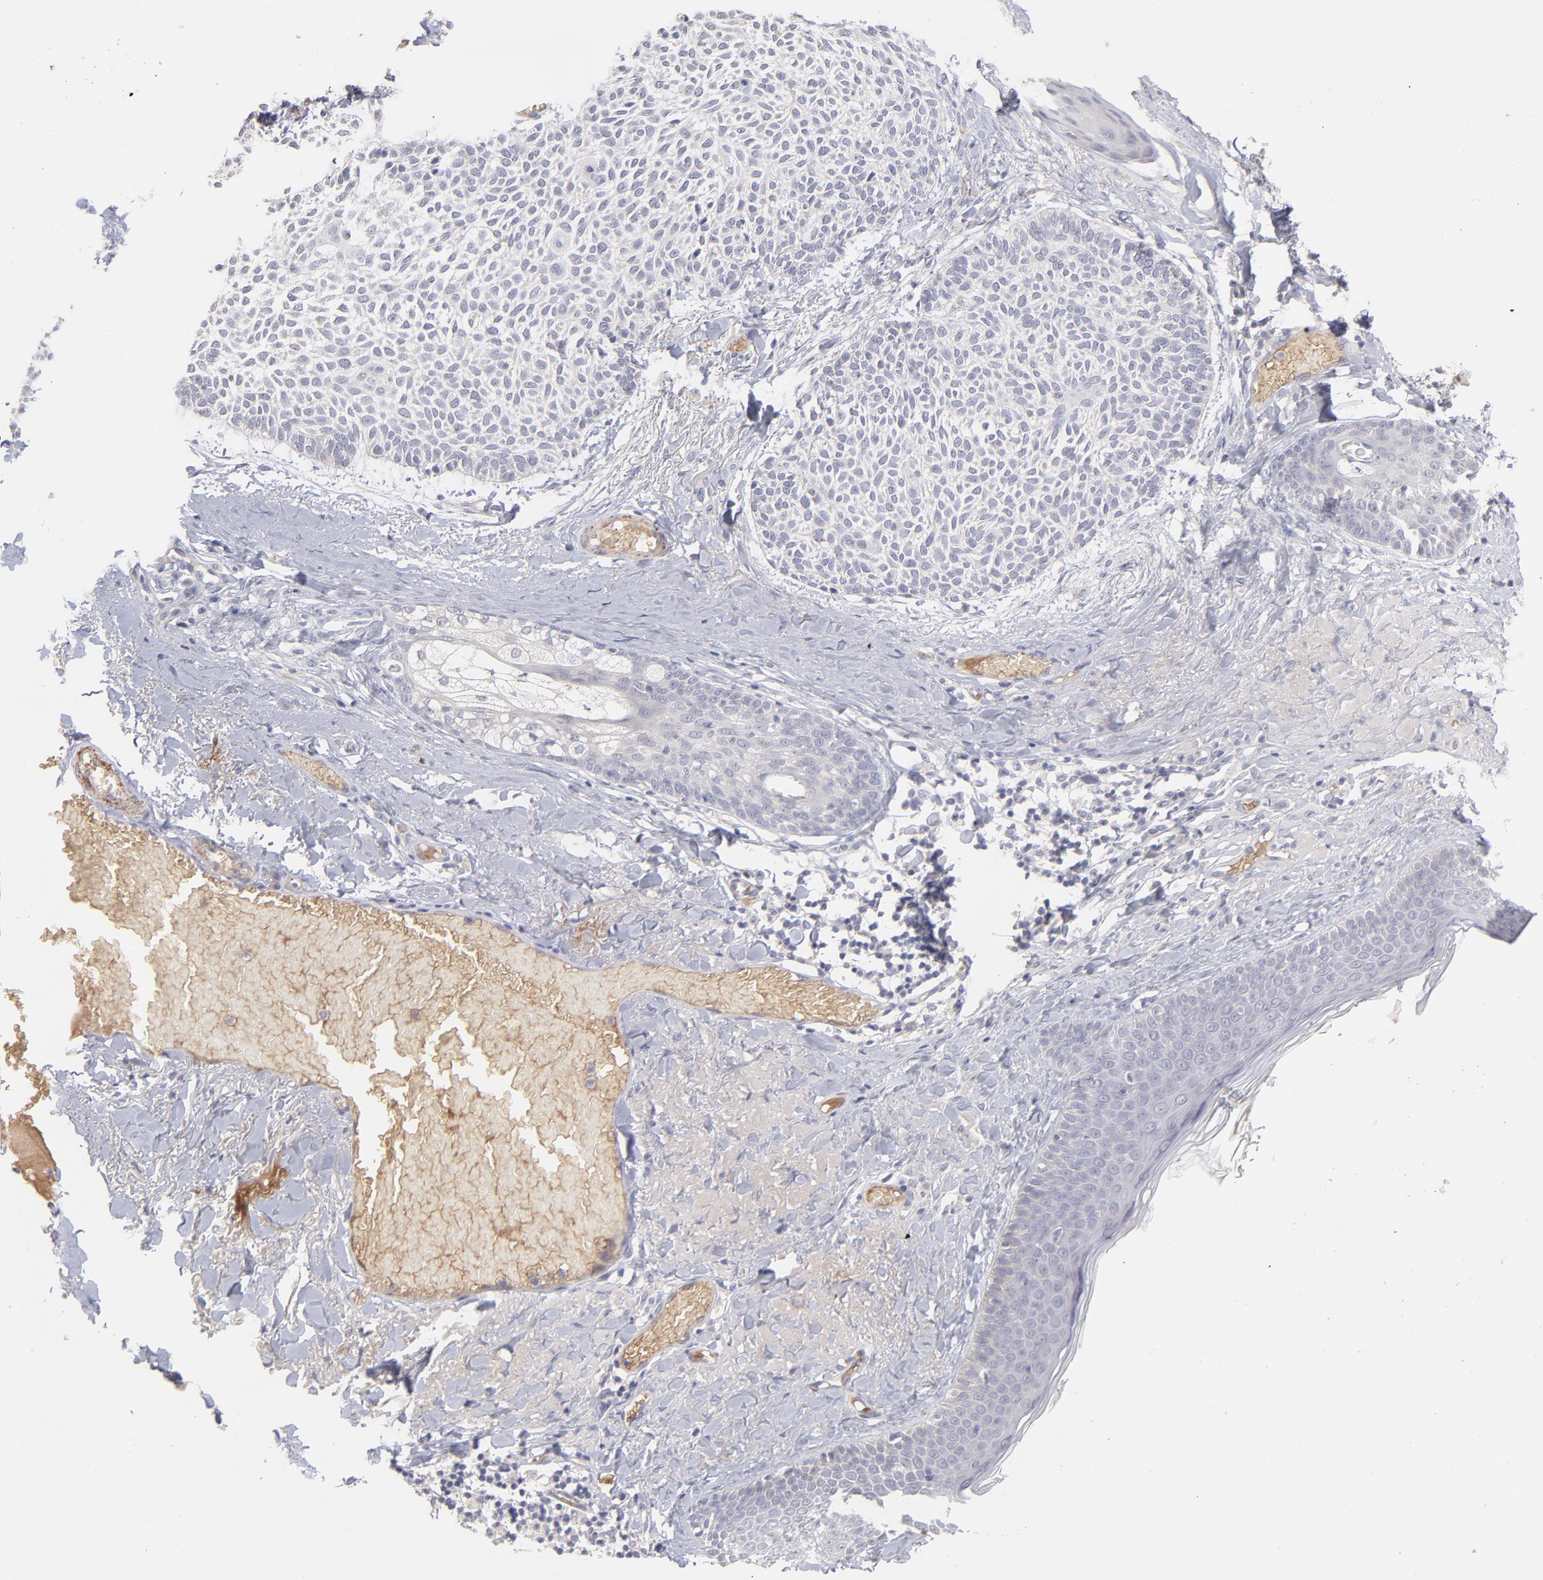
{"staining": {"intensity": "negative", "quantity": "none", "location": "none"}, "tissue": "skin cancer", "cell_type": "Tumor cells", "image_type": "cancer", "snomed": [{"axis": "morphology", "description": "Normal tissue, NOS"}, {"axis": "morphology", "description": "Basal cell carcinoma"}, {"axis": "topography", "description": "Skin"}], "caption": "Immunohistochemical staining of skin cancer shows no significant positivity in tumor cells.", "gene": "F13B", "patient": {"sex": "female", "age": 70}}